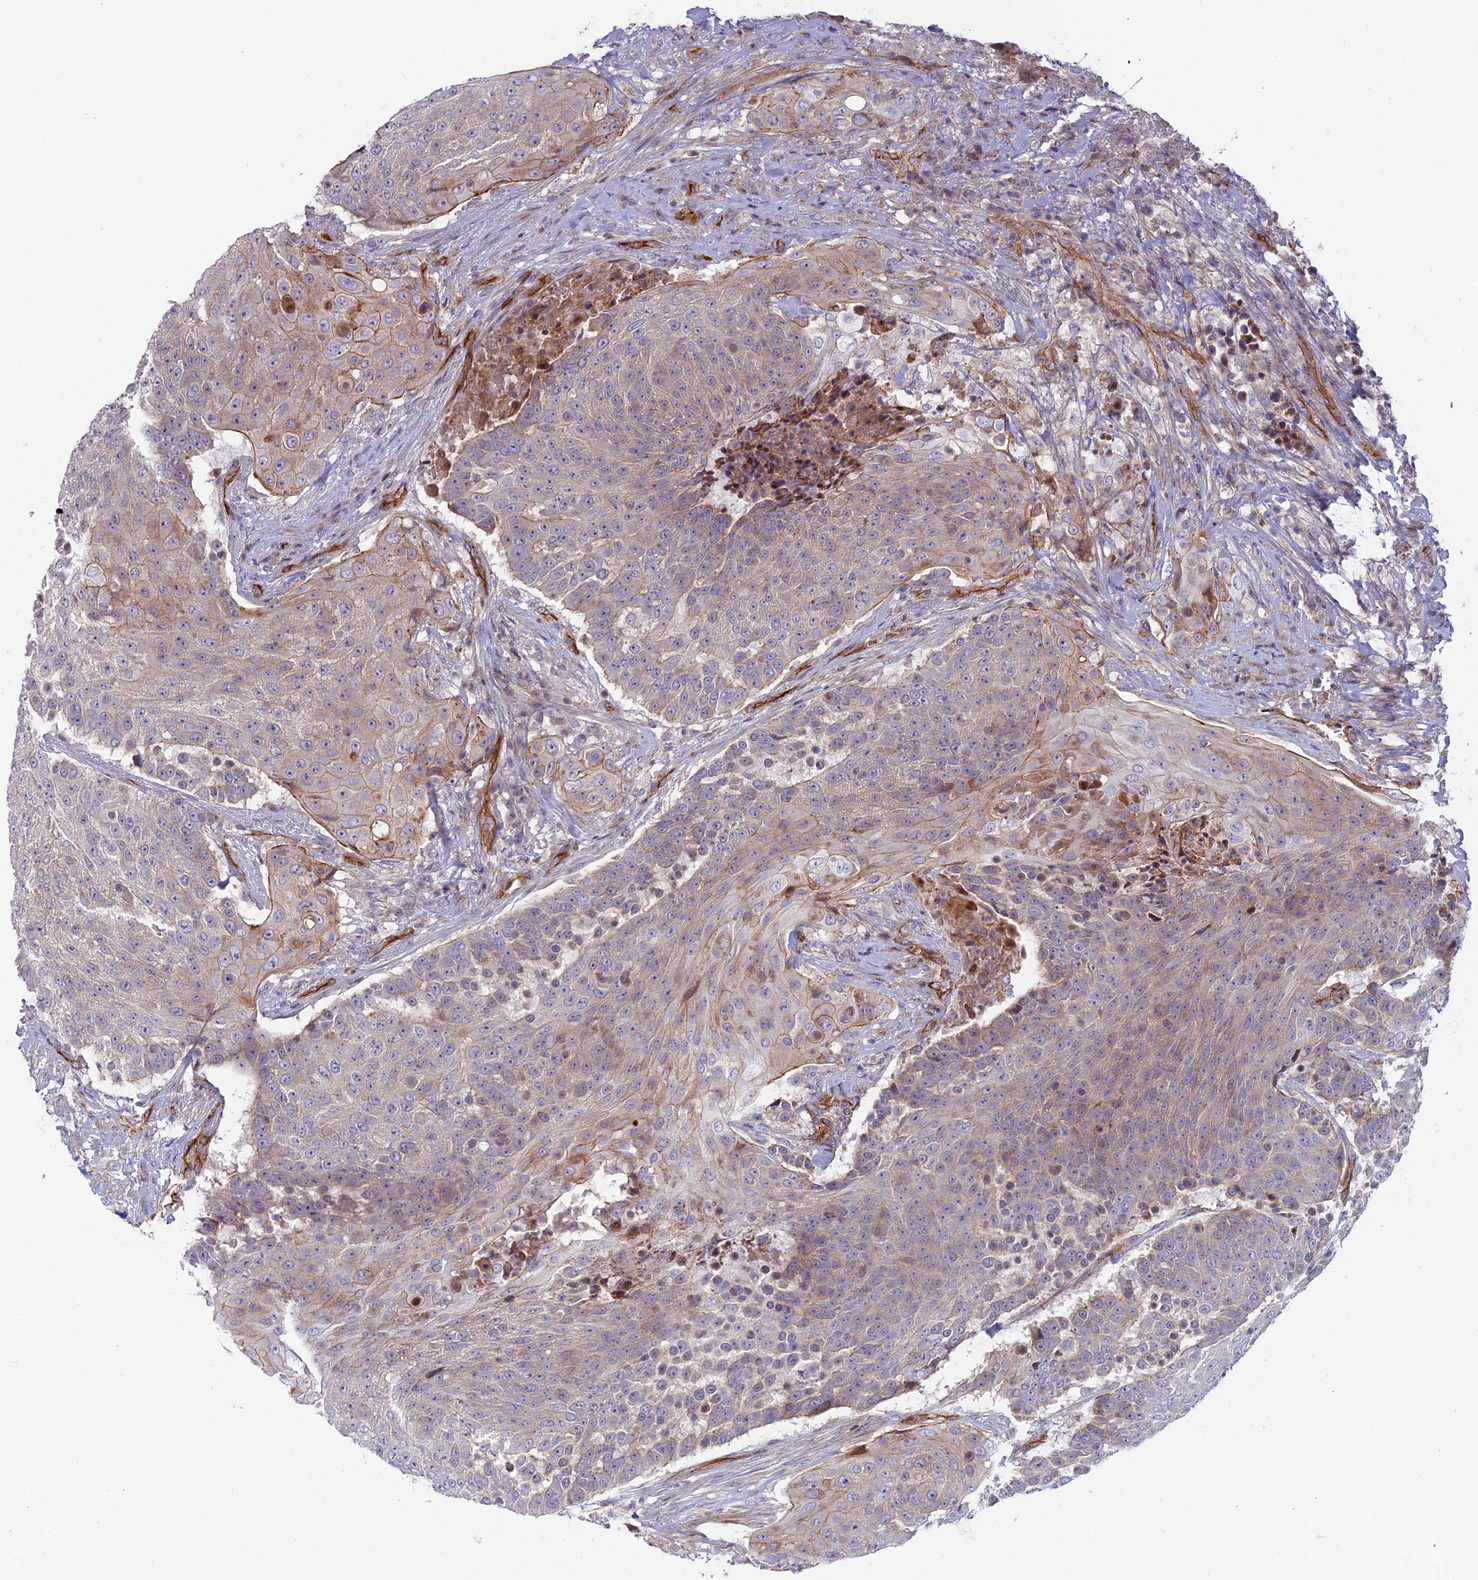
{"staining": {"intensity": "moderate", "quantity": "25%-75%", "location": "cytoplasmic/membranous"}, "tissue": "urothelial cancer", "cell_type": "Tumor cells", "image_type": "cancer", "snomed": [{"axis": "morphology", "description": "Urothelial carcinoma, High grade"}, {"axis": "topography", "description": "Urinary bladder"}], "caption": "High-magnification brightfield microscopy of urothelial cancer stained with DAB (3,3'-diaminobenzidine) (brown) and counterstained with hematoxylin (blue). tumor cells exhibit moderate cytoplasmic/membranous positivity is present in approximately25%-75% of cells.", "gene": "CNBD2", "patient": {"sex": "female", "age": 63}}